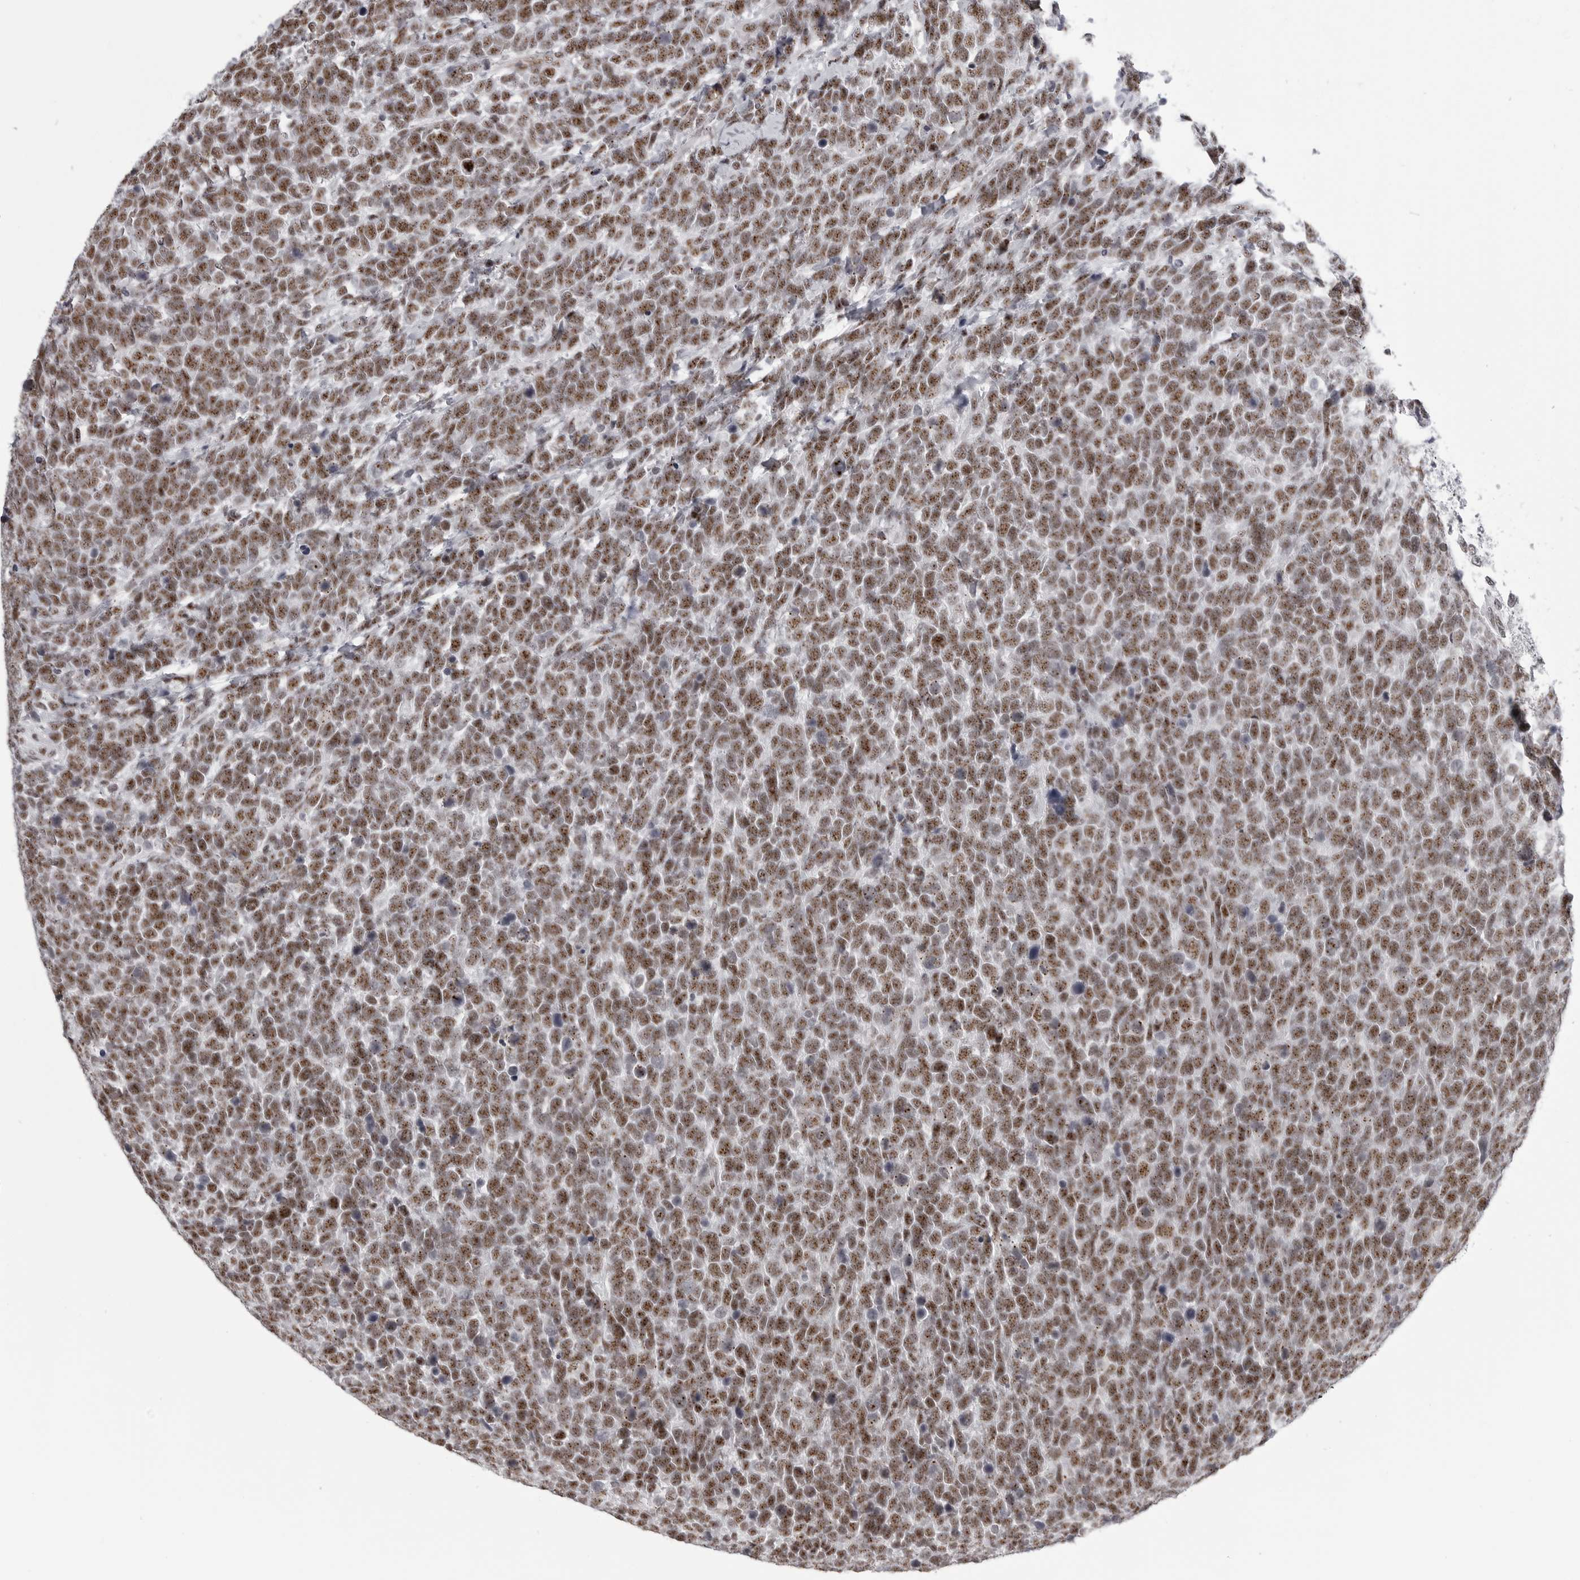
{"staining": {"intensity": "moderate", "quantity": ">75%", "location": "nuclear"}, "tissue": "urothelial cancer", "cell_type": "Tumor cells", "image_type": "cancer", "snomed": [{"axis": "morphology", "description": "Urothelial carcinoma, High grade"}, {"axis": "topography", "description": "Urinary bladder"}], "caption": "Immunohistochemistry (IHC) of high-grade urothelial carcinoma reveals medium levels of moderate nuclear positivity in approximately >75% of tumor cells.", "gene": "WRAP53", "patient": {"sex": "female", "age": 82}}